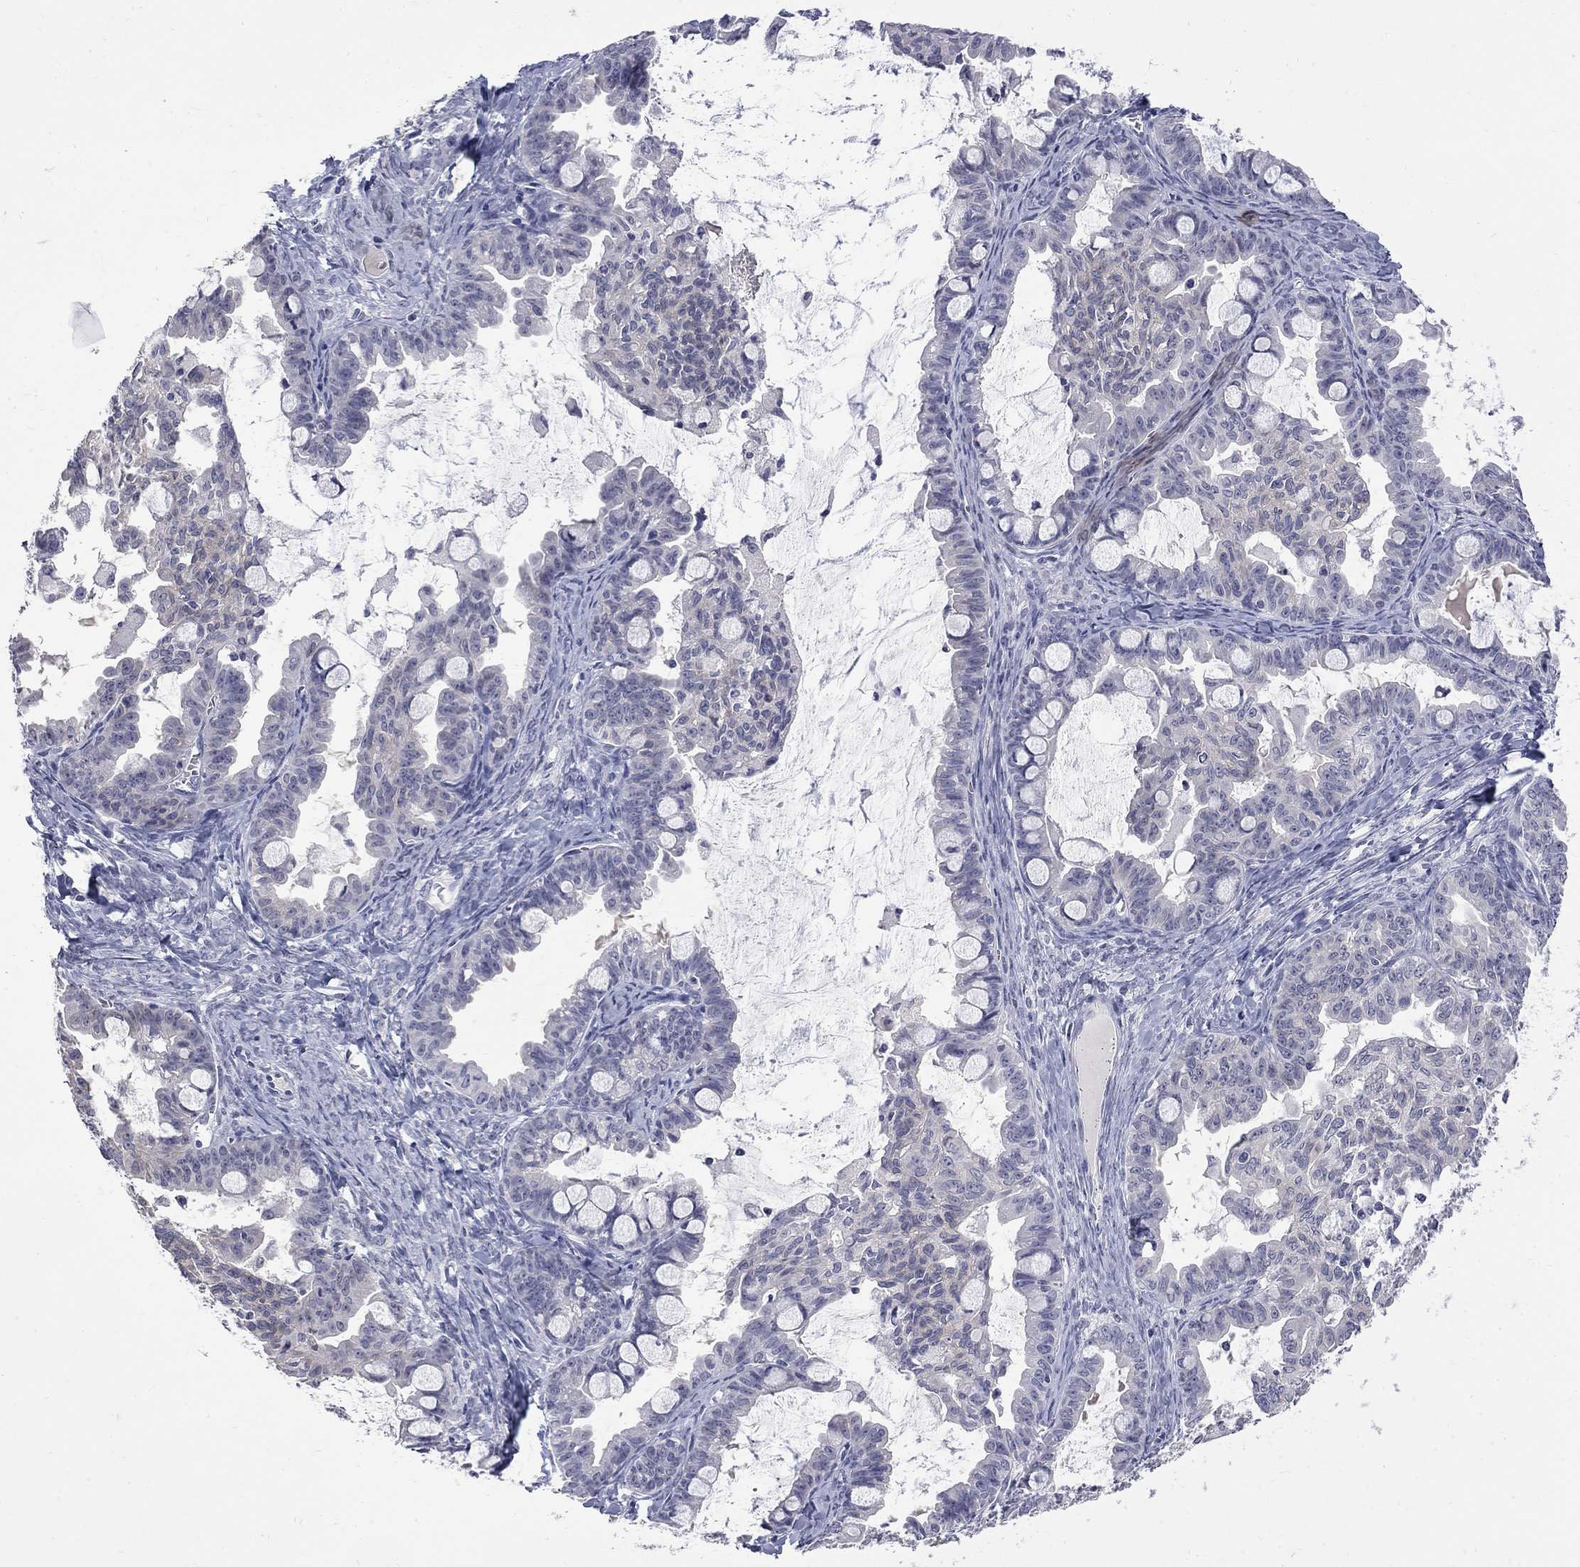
{"staining": {"intensity": "negative", "quantity": "none", "location": "none"}, "tissue": "ovarian cancer", "cell_type": "Tumor cells", "image_type": "cancer", "snomed": [{"axis": "morphology", "description": "Cystadenocarcinoma, mucinous, NOS"}, {"axis": "topography", "description": "Ovary"}], "caption": "Tumor cells are negative for brown protein staining in ovarian mucinous cystadenocarcinoma. The staining is performed using DAB brown chromogen with nuclei counter-stained in using hematoxylin.", "gene": "CTNND2", "patient": {"sex": "female", "age": 63}}